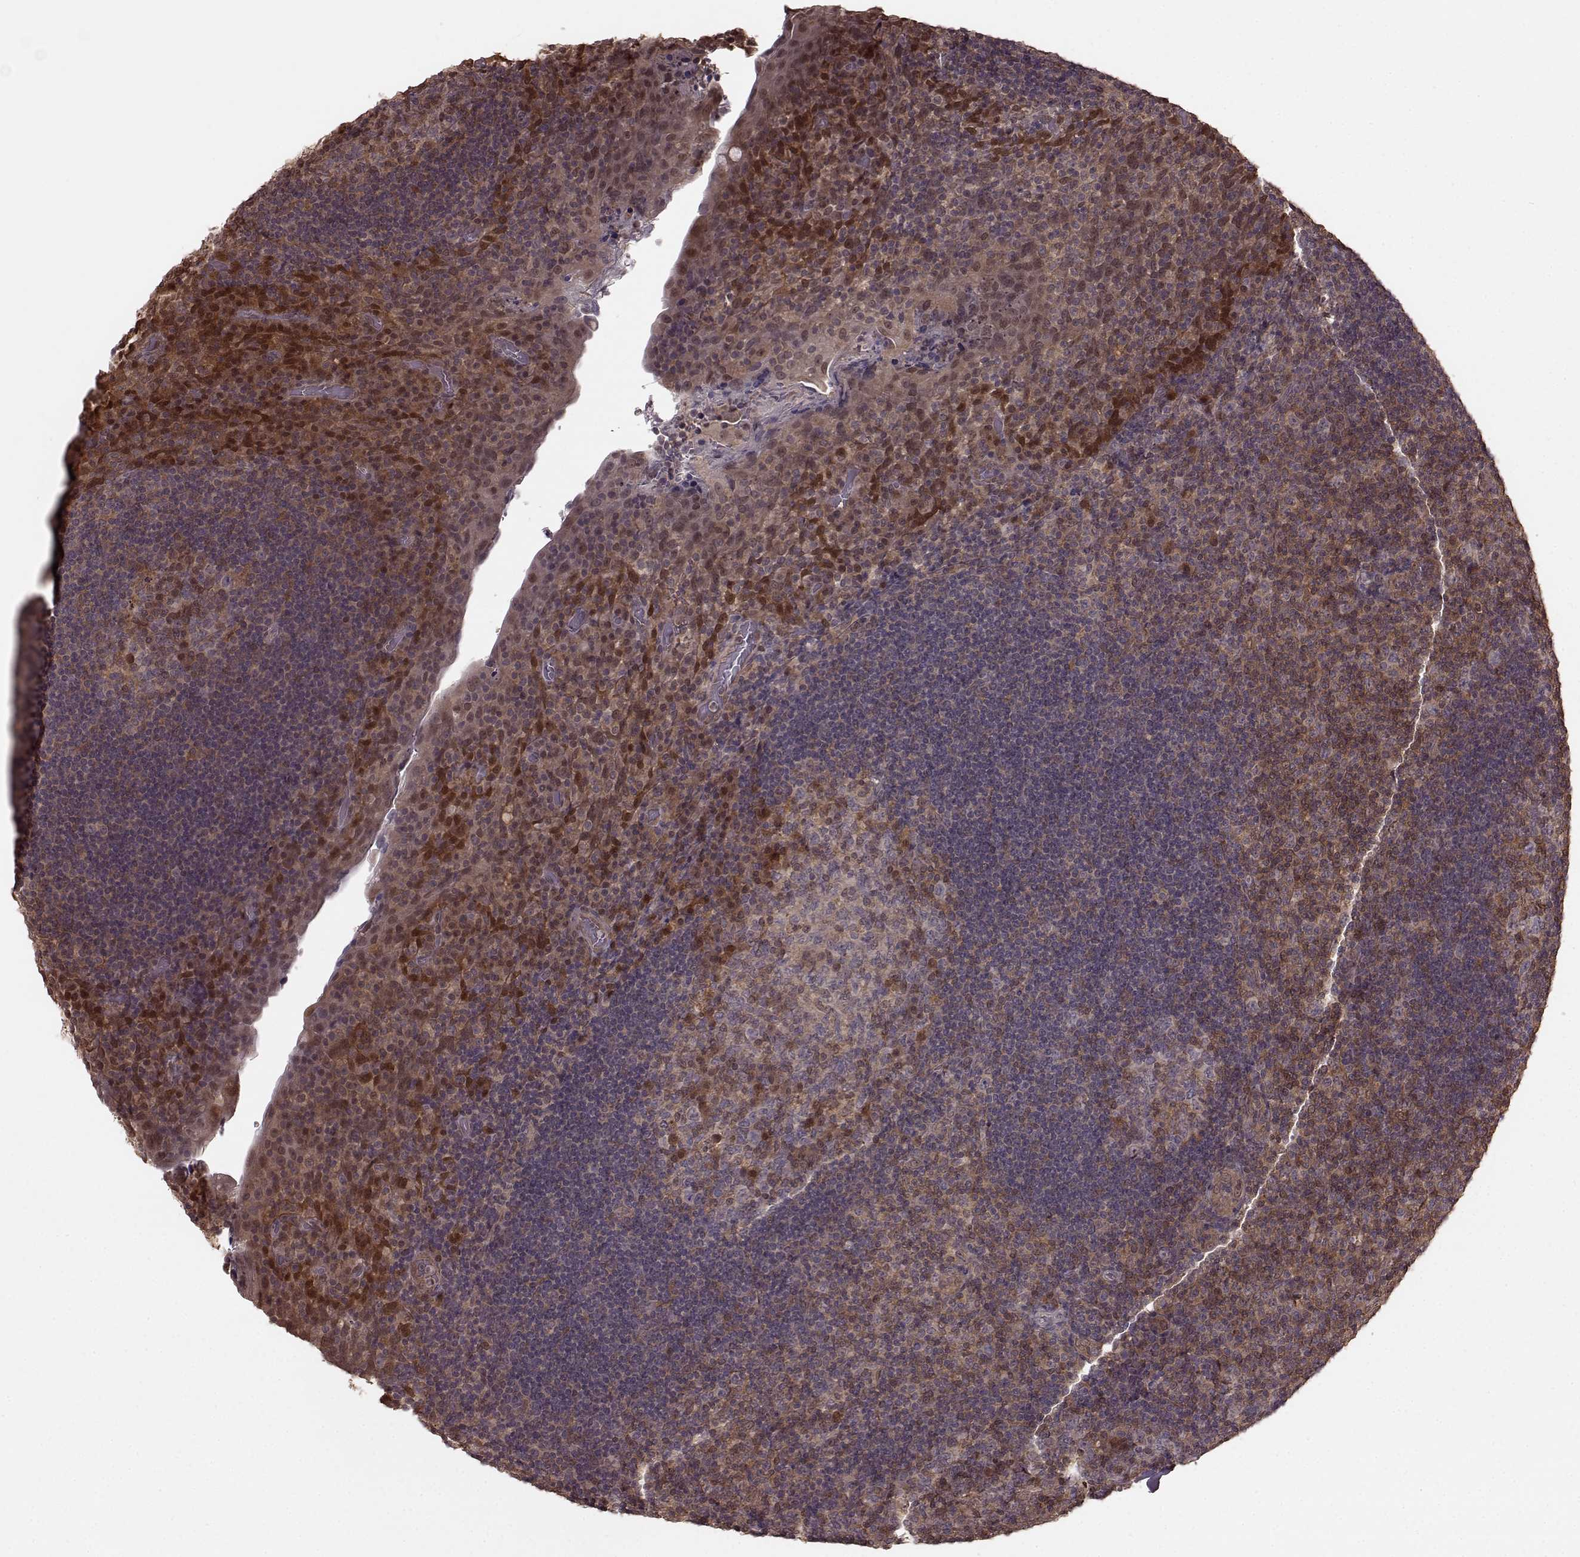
{"staining": {"intensity": "moderate", "quantity": "<25%", "location": "cytoplasmic/membranous,nuclear"}, "tissue": "tonsil", "cell_type": "Germinal center cells", "image_type": "normal", "snomed": [{"axis": "morphology", "description": "Normal tissue, NOS"}, {"axis": "topography", "description": "Tonsil"}], "caption": "Immunohistochemical staining of benign human tonsil displays moderate cytoplasmic/membranous,nuclear protein staining in about <25% of germinal center cells.", "gene": "GSS", "patient": {"sex": "male", "age": 17}}